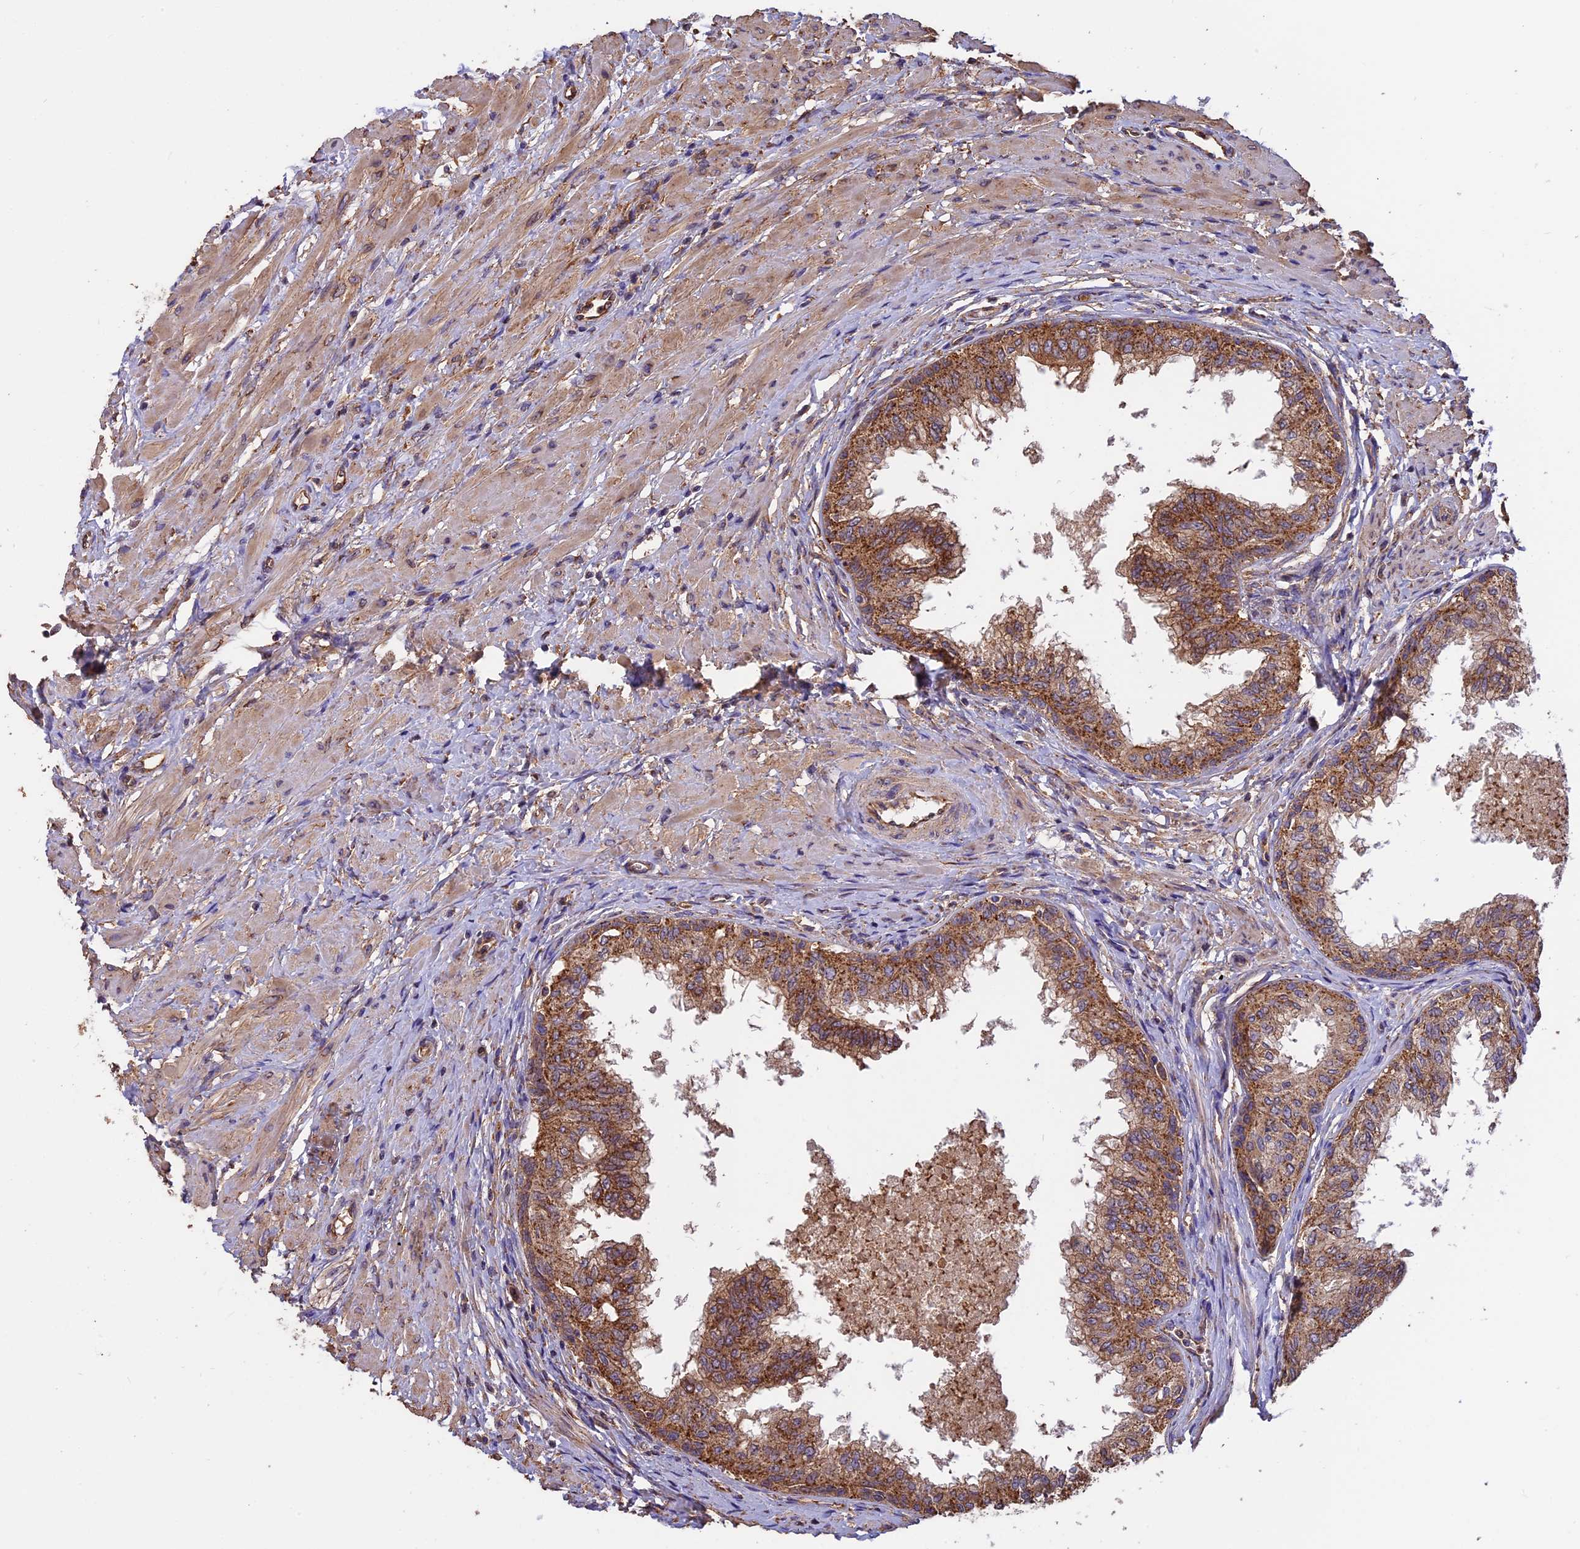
{"staining": {"intensity": "moderate", "quantity": ">75%", "location": "cytoplasmic/membranous"}, "tissue": "prostate", "cell_type": "Glandular cells", "image_type": "normal", "snomed": [{"axis": "morphology", "description": "Normal tissue, NOS"}, {"axis": "topography", "description": "Prostate"}, {"axis": "topography", "description": "Seminal veicle"}], "caption": "Immunohistochemical staining of unremarkable human prostate exhibits moderate cytoplasmic/membranous protein expression in approximately >75% of glandular cells.", "gene": "CHMP2A", "patient": {"sex": "male", "age": 60}}